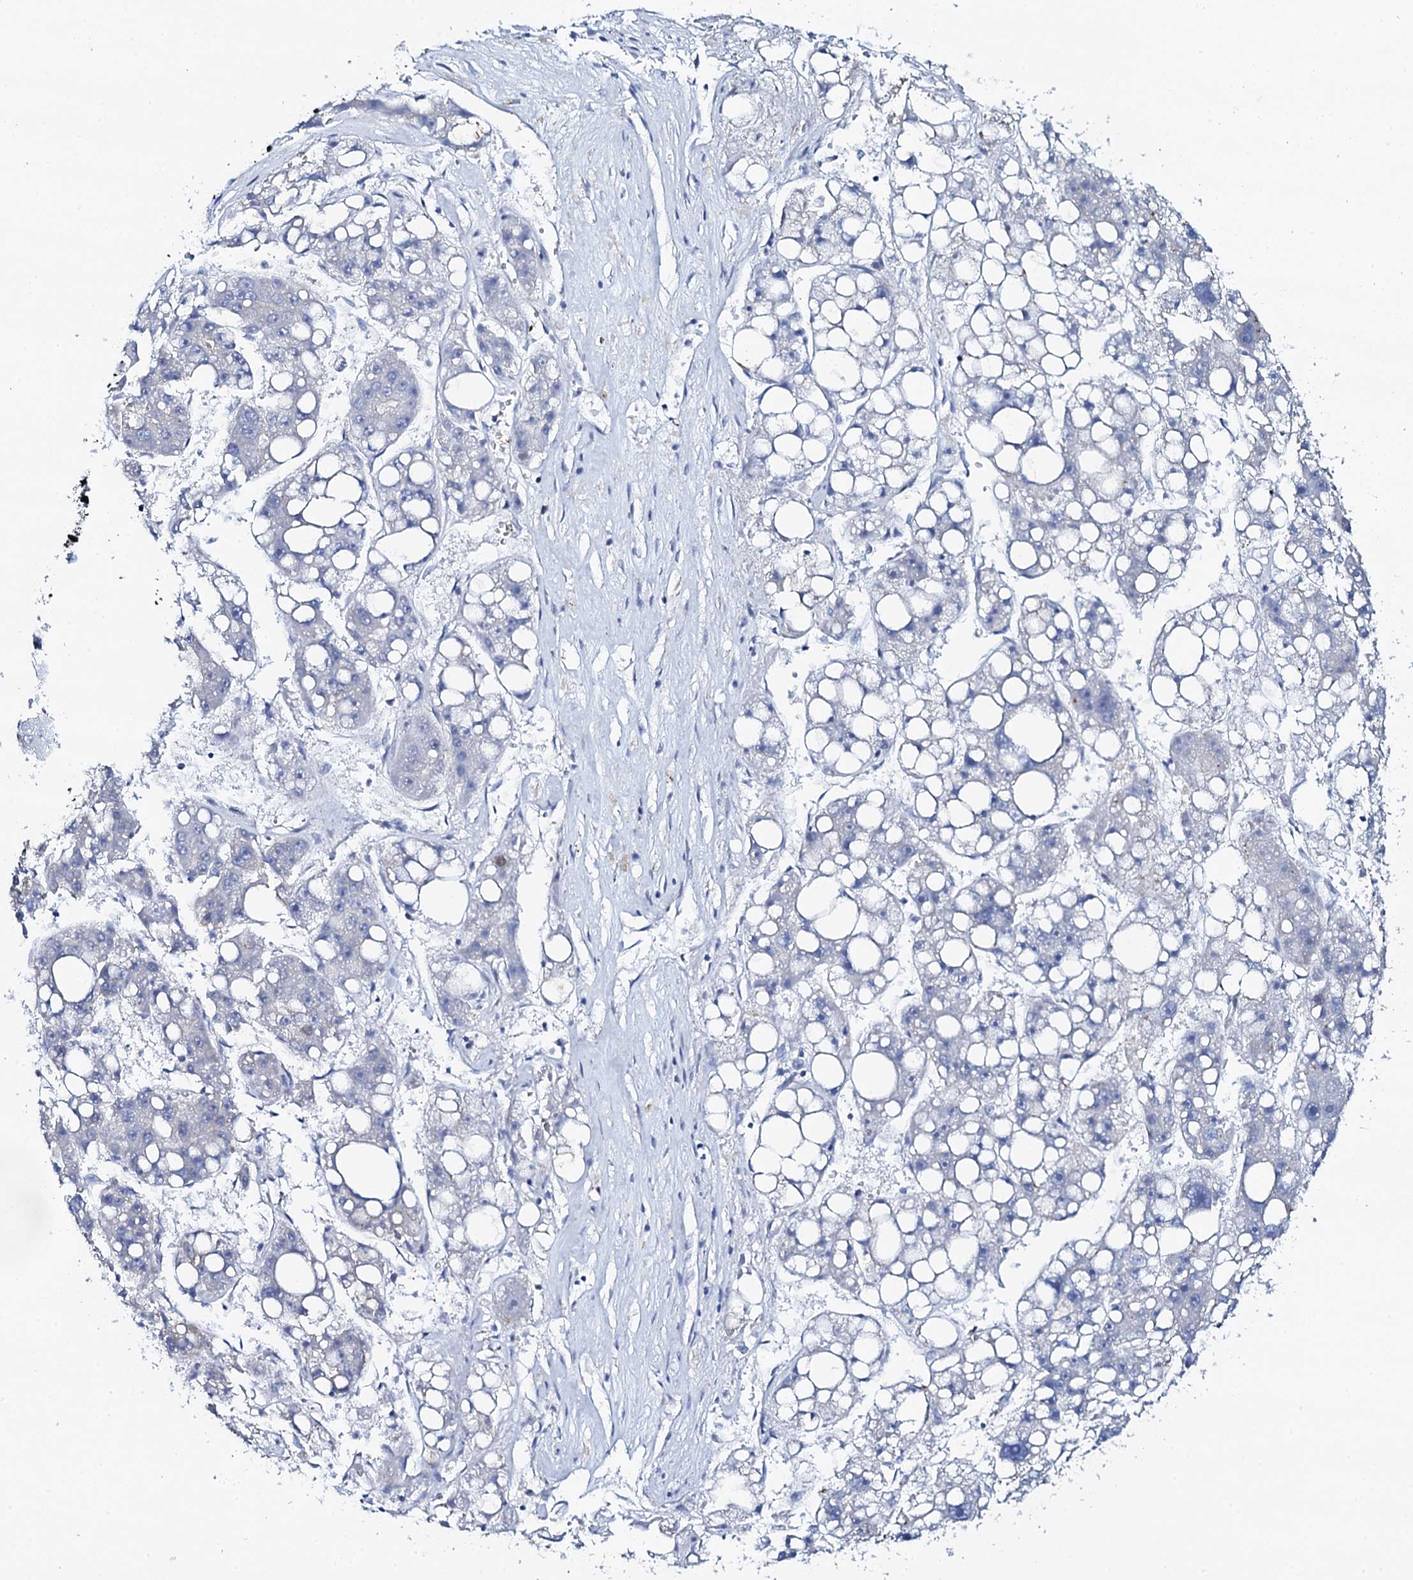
{"staining": {"intensity": "negative", "quantity": "none", "location": "none"}, "tissue": "liver cancer", "cell_type": "Tumor cells", "image_type": "cancer", "snomed": [{"axis": "morphology", "description": "Carcinoma, Hepatocellular, NOS"}, {"axis": "topography", "description": "Liver"}], "caption": "DAB immunohistochemical staining of human hepatocellular carcinoma (liver) exhibits no significant expression in tumor cells. Nuclei are stained in blue.", "gene": "NUDT13", "patient": {"sex": "female", "age": 61}}